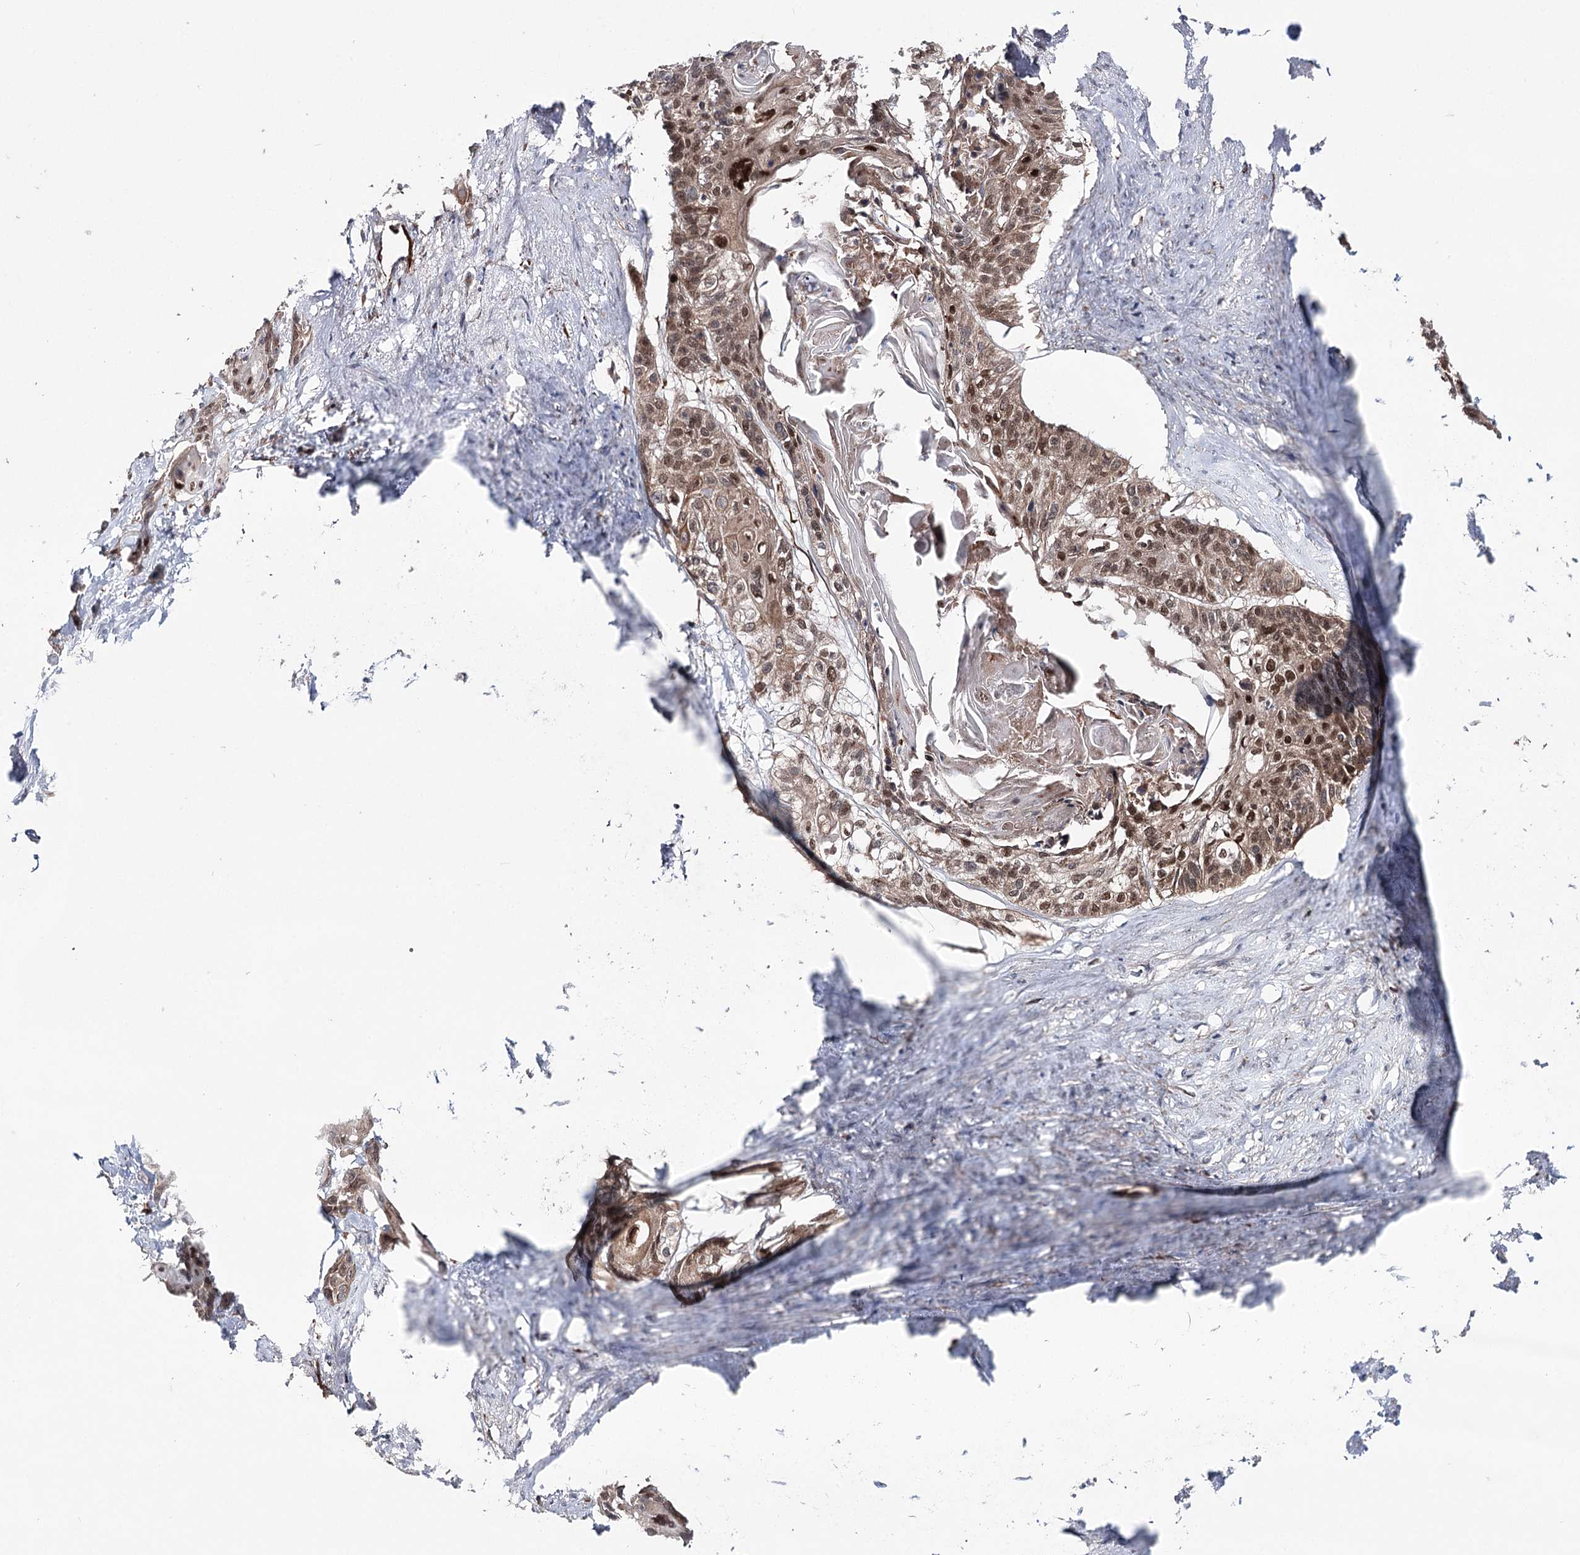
{"staining": {"intensity": "moderate", "quantity": ">75%", "location": "cytoplasmic/membranous,nuclear"}, "tissue": "cervical cancer", "cell_type": "Tumor cells", "image_type": "cancer", "snomed": [{"axis": "morphology", "description": "Squamous cell carcinoma, NOS"}, {"axis": "topography", "description": "Cervix"}], "caption": "An image showing moderate cytoplasmic/membranous and nuclear positivity in approximately >75% of tumor cells in cervical cancer, as visualized by brown immunohistochemical staining.", "gene": "MIB1", "patient": {"sex": "female", "age": 57}}